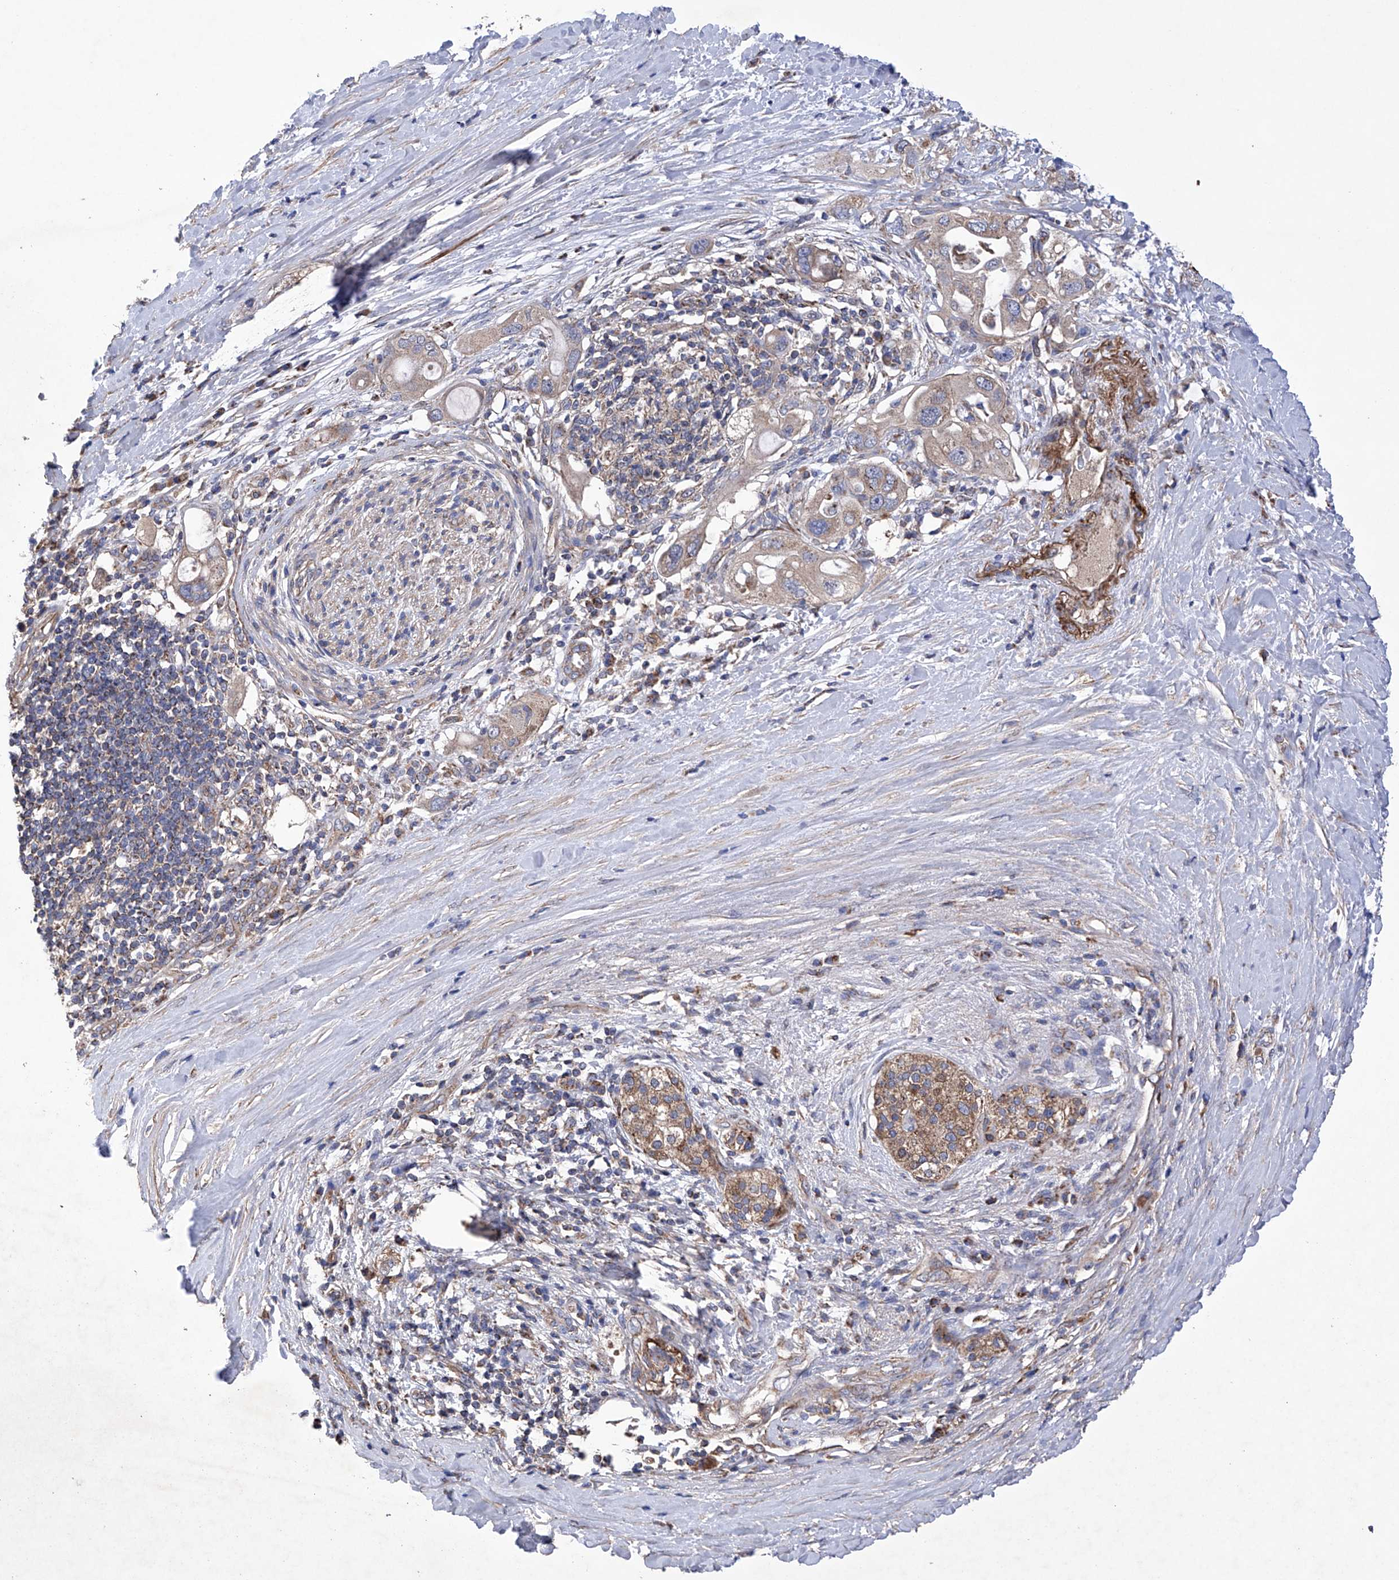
{"staining": {"intensity": "moderate", "quantity": ">75%", "location": "cytoplasmic/membranous"}, "tissue": "pancreatic cancer", "cell_type": "Tumor cells", "image_type": "cancer", "snomed": [{"axis": "morphology", "description": "Adenocarcinoma, NOS"}, {"axis": "topography", "description": "Pancreas"}], "caption": "IHC micrograph of neoplastic tissue: pancreatic adenocarcinoma stained using IHC exhibits medium levels of moderate protein expression localized specifically in the cytoplasmic/membranous of tumor cells, appearing as a cytoplasmic/membranous brown color.", "gene": "EFCAB2", "patient": {"sex": "female", "age": 56}}